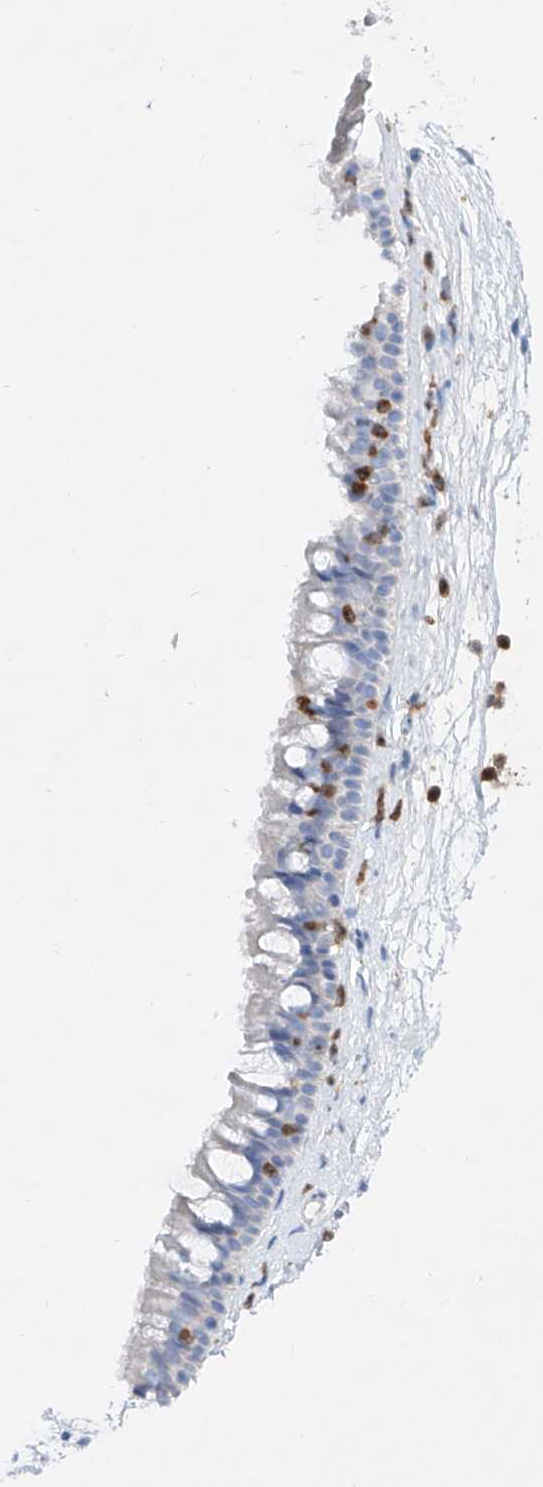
{"staining": {"intensity": "negative", "quantity": "none", "location": "none"}, "tissue": "nasopharynx", "cell_type": "Respiratory epithelial cells", "image_type": "normal", "snomed": [{"axis": "morphology", "description": "Normal tissue, NOS"}, {"axis": "topography", "description": "Nasopharynx"}], "caption": "IHC histopathology image of benign human nasopharynx stained for a protein (brown), which reveals no staining in respiratory epithelial cells.", "gene": "TM7SF2", "patient": {"sex": "male", "age": 64}}